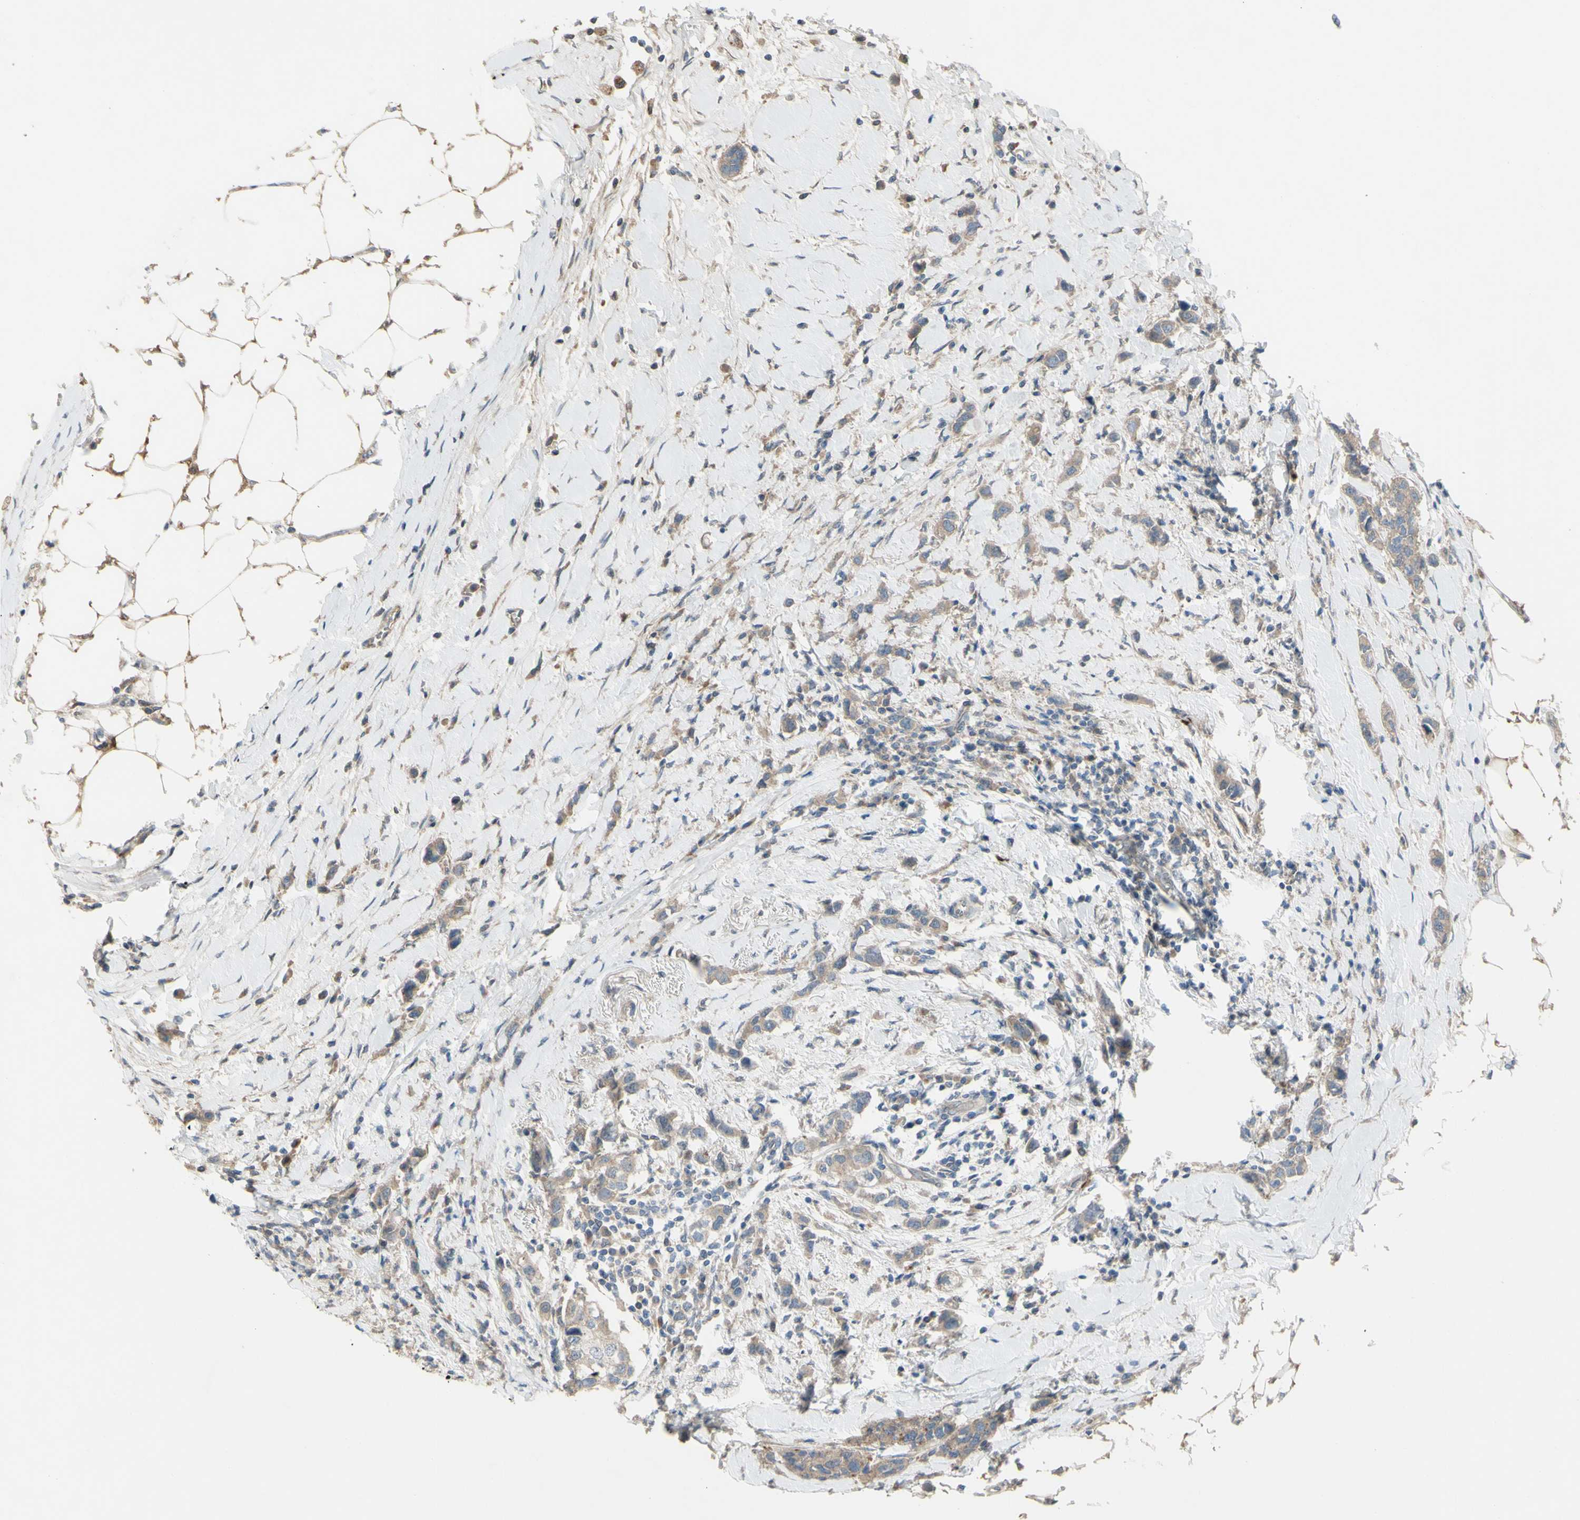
{"staining": {"intensity": "weak", "quantity": ">75%", "location": "cytoplasmic/membranous"}, "tissue": "breast cancer", "cell_type": "Tumor cells", "image_type": "cancer", "snomed": [{"axis": "morphology", "description": "Normal tissue, NOS"}, {"axis": "morphology", "description": "Duct carcinoma"}, {"axis": "topography", "description": "Breast"}], "caption": "Breast cancer (invasive ductal carcinoma) was stained to show a protein in brown. There is low levels of weak cytoplasmic/membranous positivity in about >75% of tumor cells.", "gene": "AFP", "patient": {"sex": "female", "age": 50}}